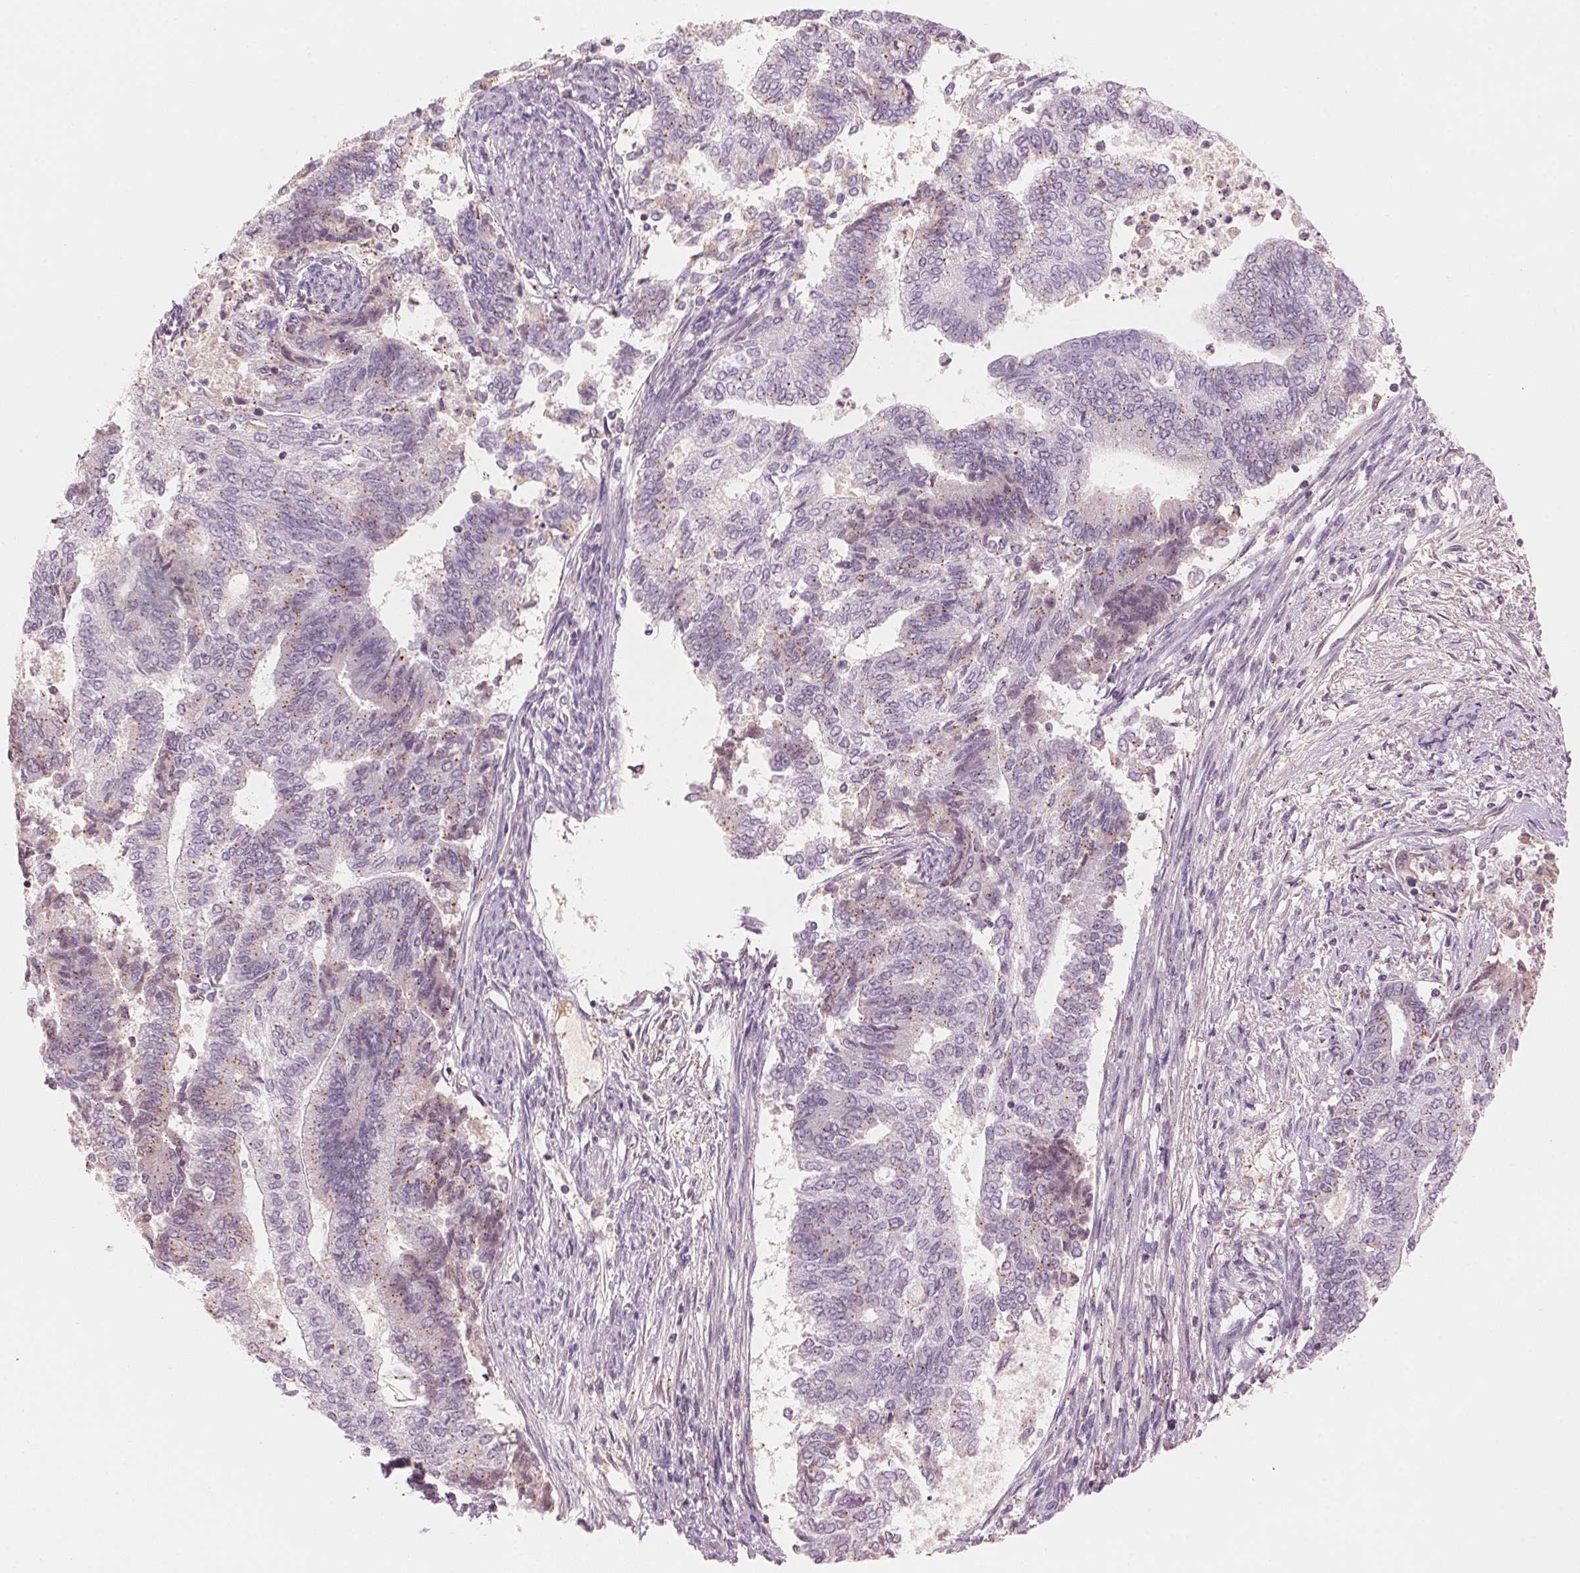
{"staining": {"intensity": "weak", "quantity": "<25%", "location": "cytoplasmic/membranous"}, "tissue": "endometrial cancer", "cell_type": "Tumor cells", "image_type": "cancer", "snomed": [{"axis": "morphology", "description": "Adenocarcinoma, NOS"}, {"axis": "topography", "description": "Endometrium"}], "caption": "An image of human endometrial cancer is negative for staining in tumor cells. (DAB (3,3'-diaminobenzidine) IHC, high magnification).", "gene": "HOXB13", "patient": {"sex": "female", "age": 65}}